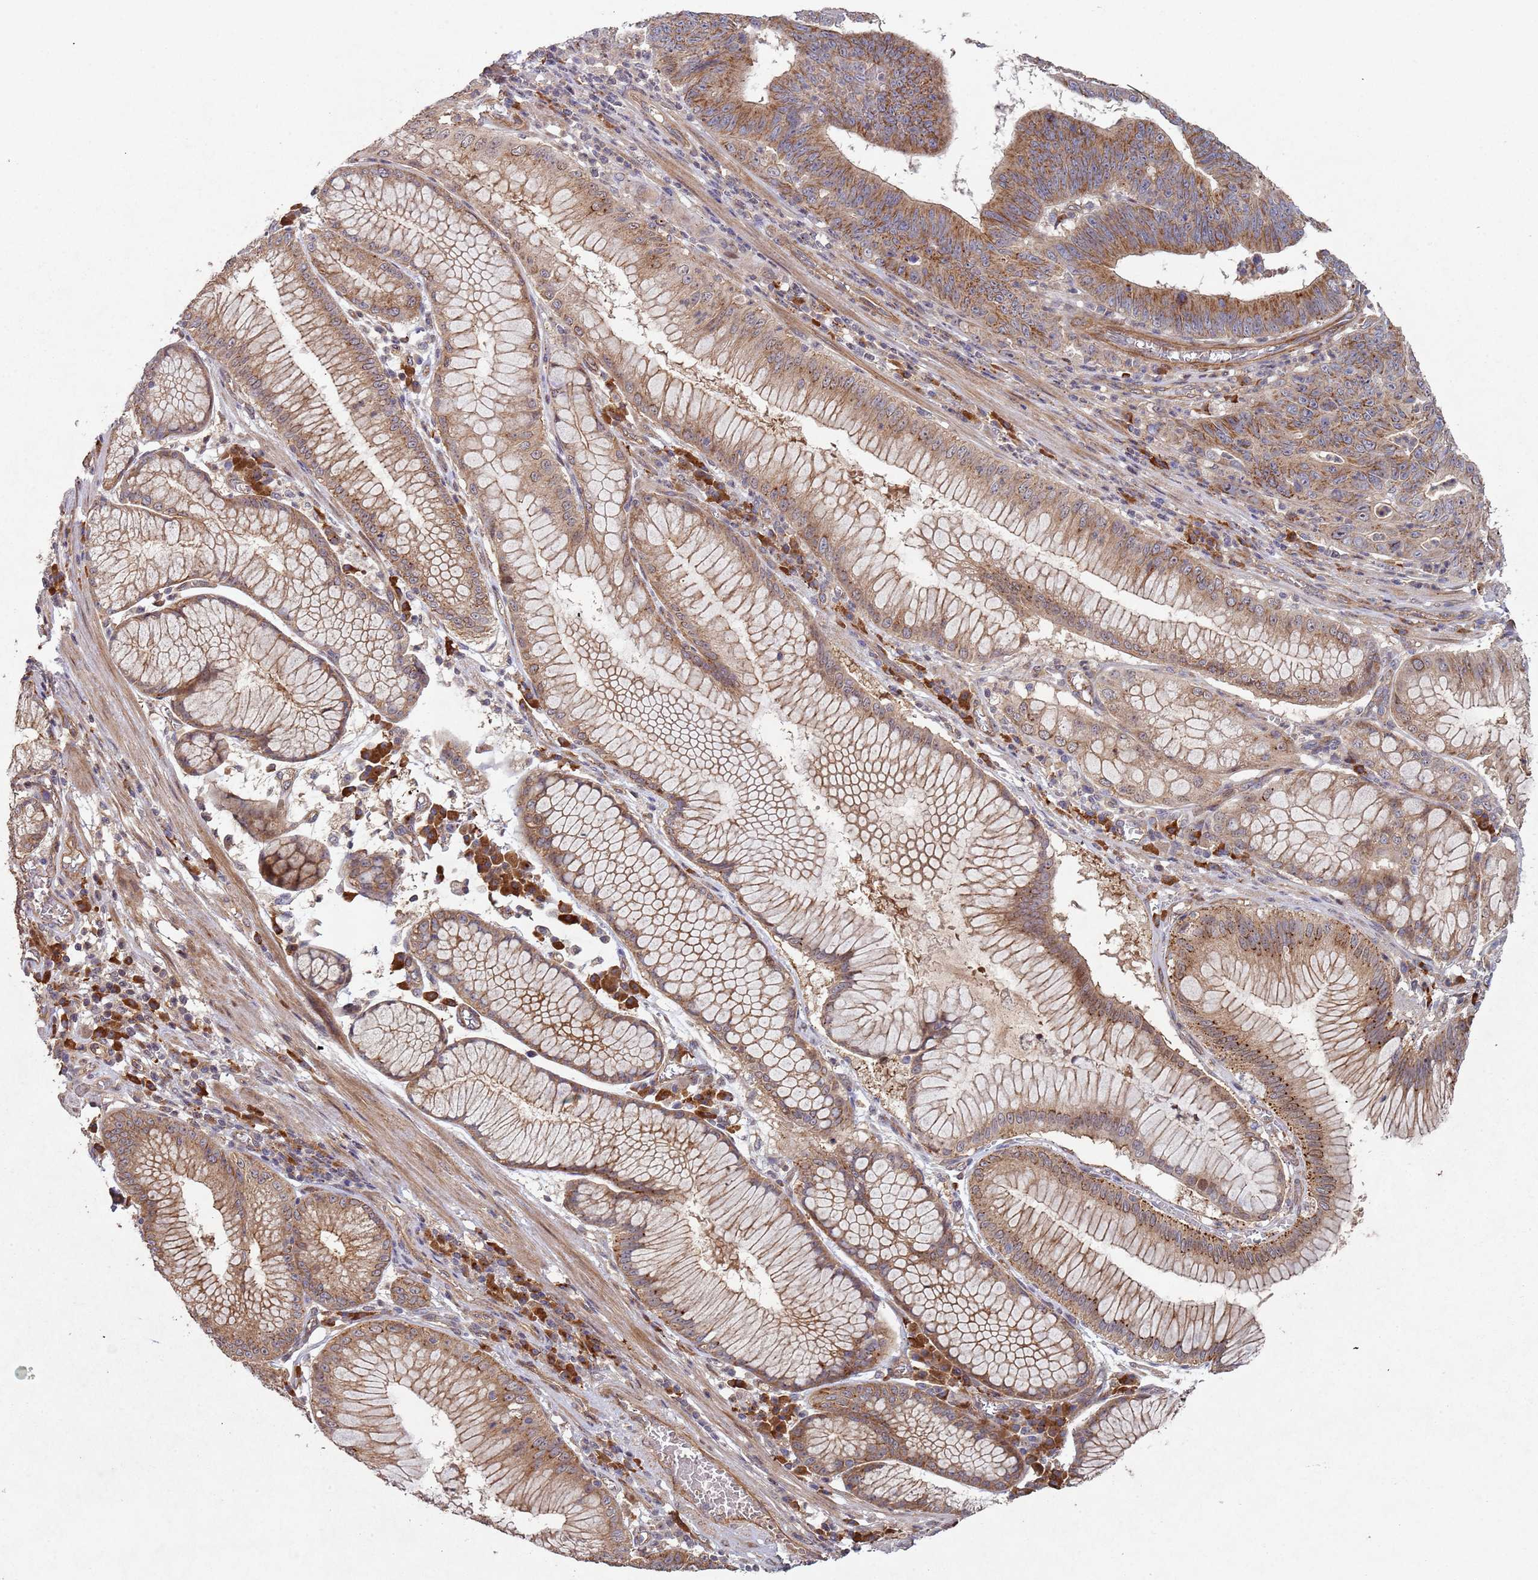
{"staining": {"intensity": "moderate", "quantity": ">75%", "location": "cytoplasmic/membranous"}, "tissue": "stomach cancer", "cell_type": "Tumor cells", "image_type": "cancer", "snomed": [{"axis": "morphology", "description": "Adenocarcinoma, NOS"}, {"axis": "topography", "description": "Stomach"}], "caption": "Protein expression analysis of stomach adenocarcinoma shows moderate cytoplasmic/membranous positivity in approximately >75% of tumor cells. (DAB (3,3'-diaminobenzidine) = brown stain, brightfield microscopy at high magnification).", "gene": "KANSL1L", "patient": {"sex": "male", "age": 59}}